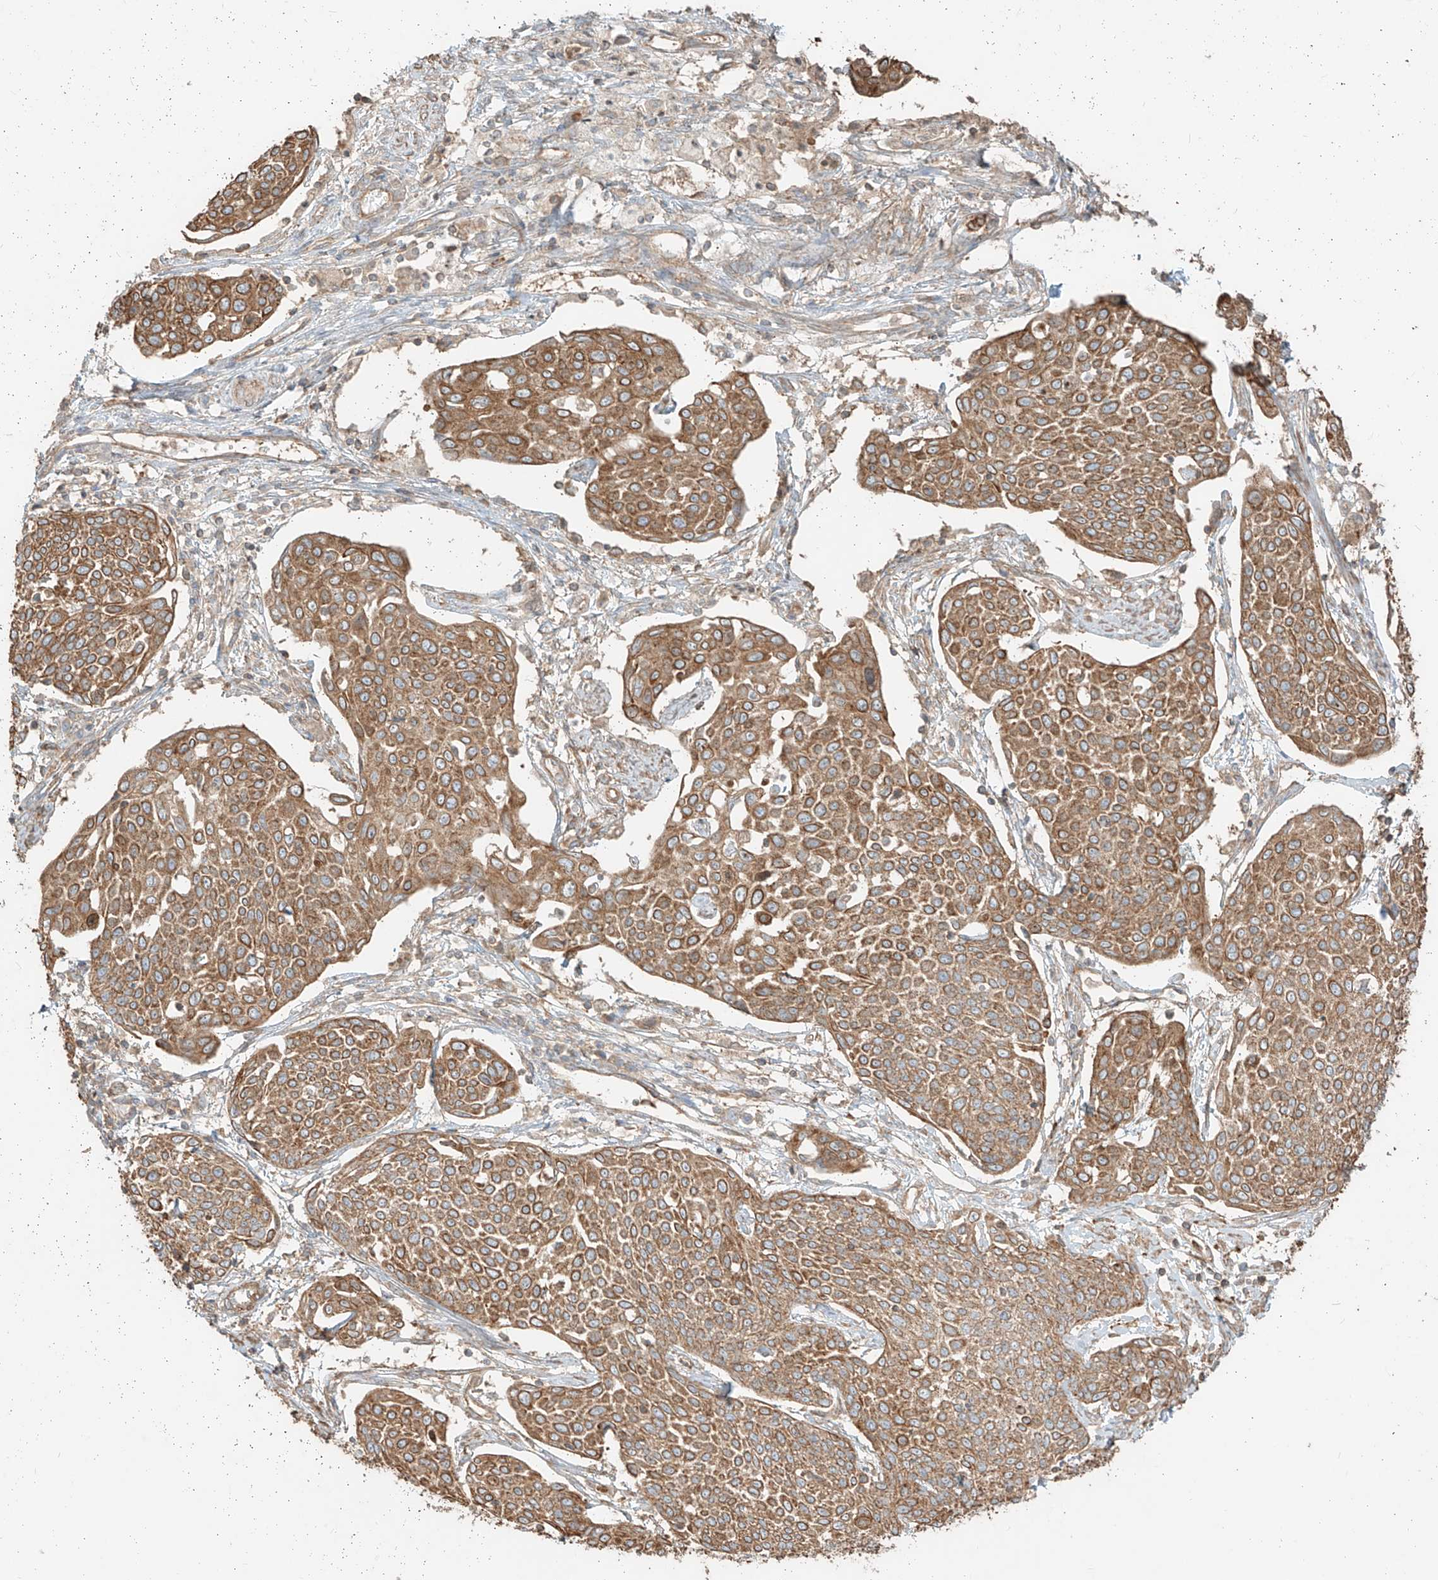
{"staining": {"intensity": "moderate", "quantity": ">75%", "location": "cytoplasmic/membranous"}, "tissue": "cervical cancer", "cell_type": "Tumor cells", "image_type": "cancer", "snomed": [{"axis": "morphology", "description": "Squamous cell carcinoma, NOS"}, {"axis": "topography", "description": "Cervix"}], "caption": "IHC (DAB) staining of cervical cancer shows moderate cytoplasmic/membranous protein positivity in about >75% of tumor cells. Immunohistochemistry stains the protein of interest in brown and the nuclei are stained blue.", "gene": "CCDC115", "patient": {"sex": "female", "age": 34}}